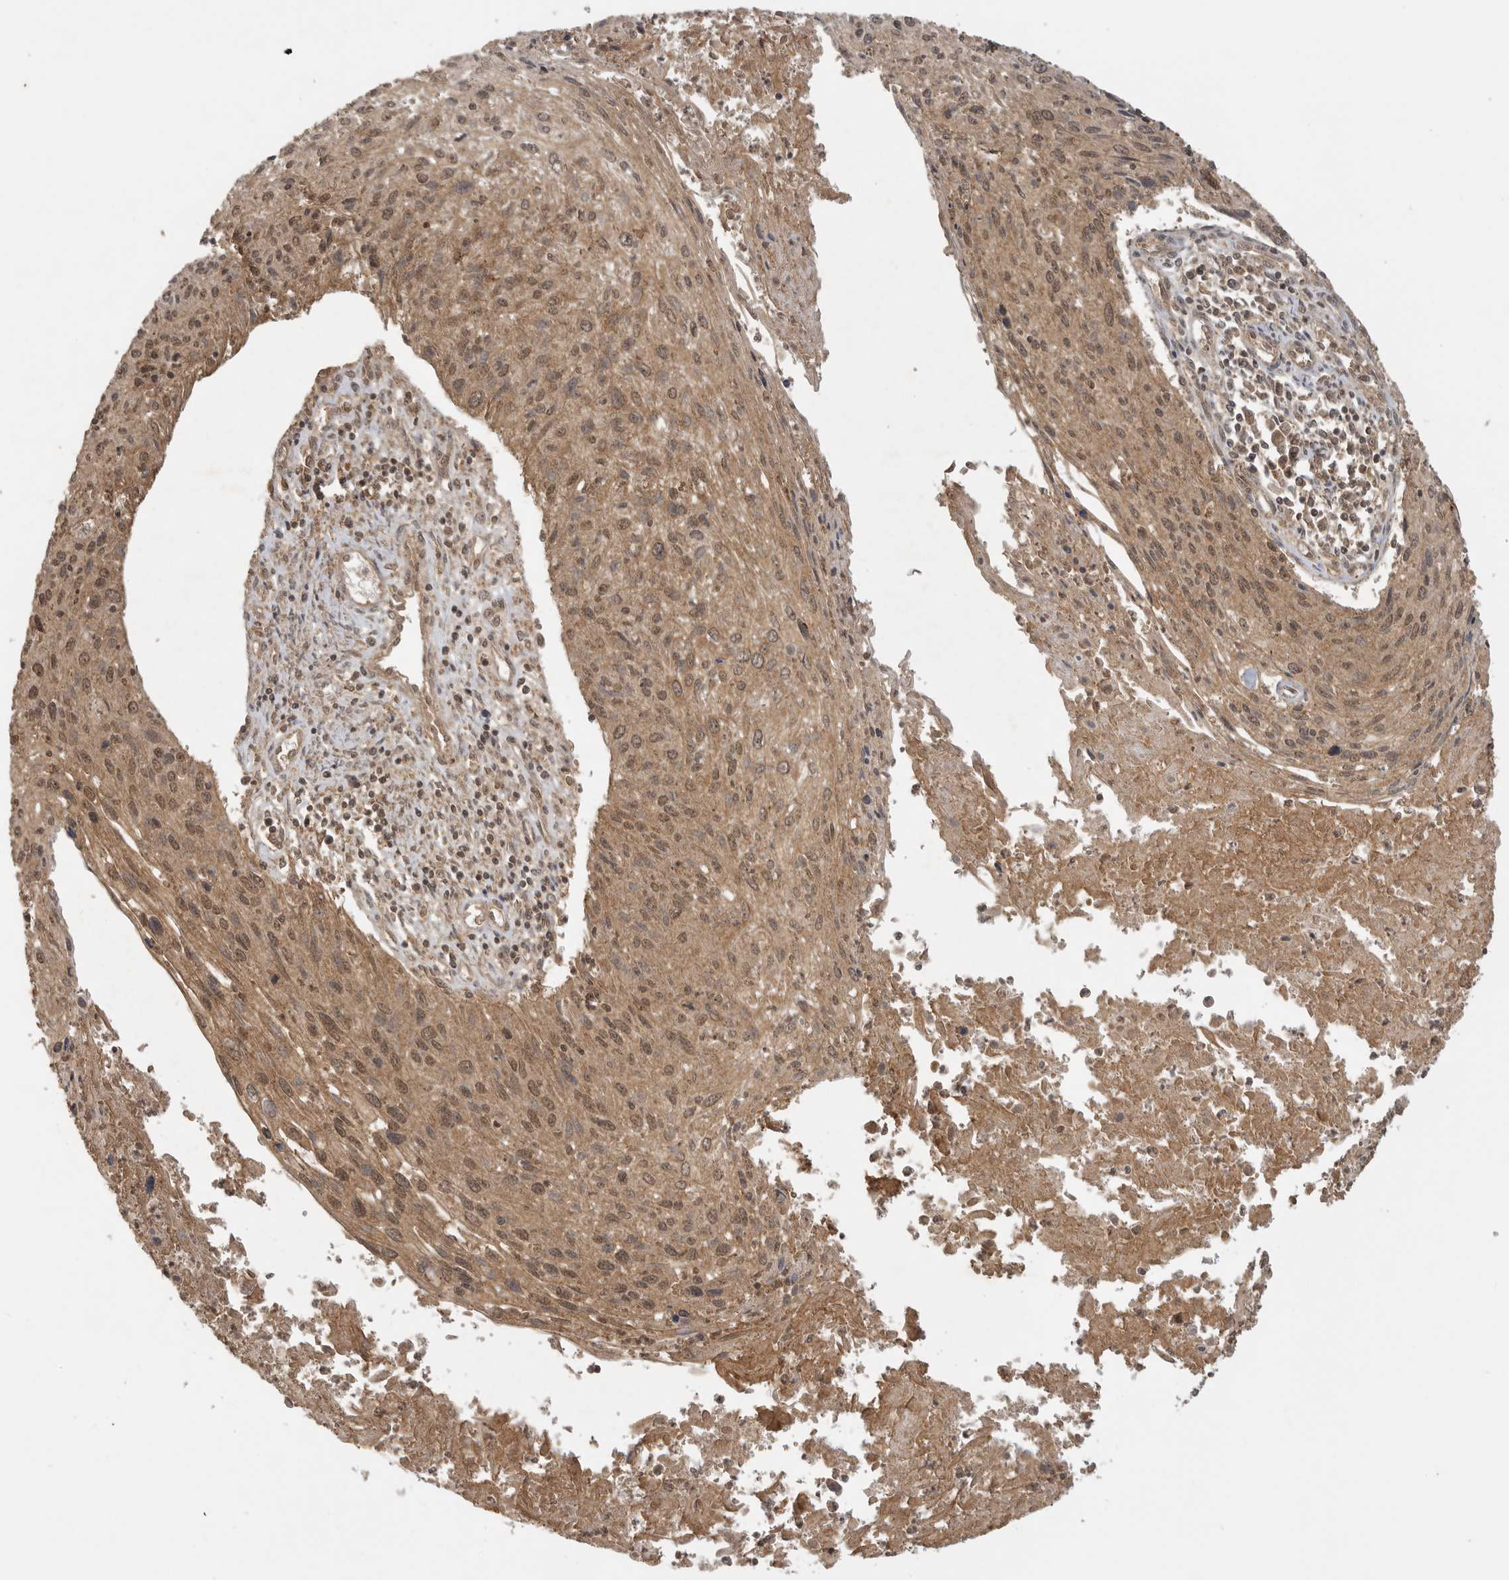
{"staining": {"intensity": "moderate", "quantity": ">75%", "location": "cytoplasmic/membranous,nuclear"}, "tissue": "cervical cancer", "cell_type": "Tumor cells", "image_type": "cancer", "snomed": [{"axis": "morphology", "description": "Squamous cell carcinoma, NOS"}, {"axis": "topography", "description": "Cervix"}], "caption": "A photomicrograph of squamous cell carcinoma (cervical) stained for a protein displays moderate cytoplasmic/membranous and nuclear brown staining in tumor cells.", "gene": "ICOSLG", "patient": {"sex": "female", "age": 51}}